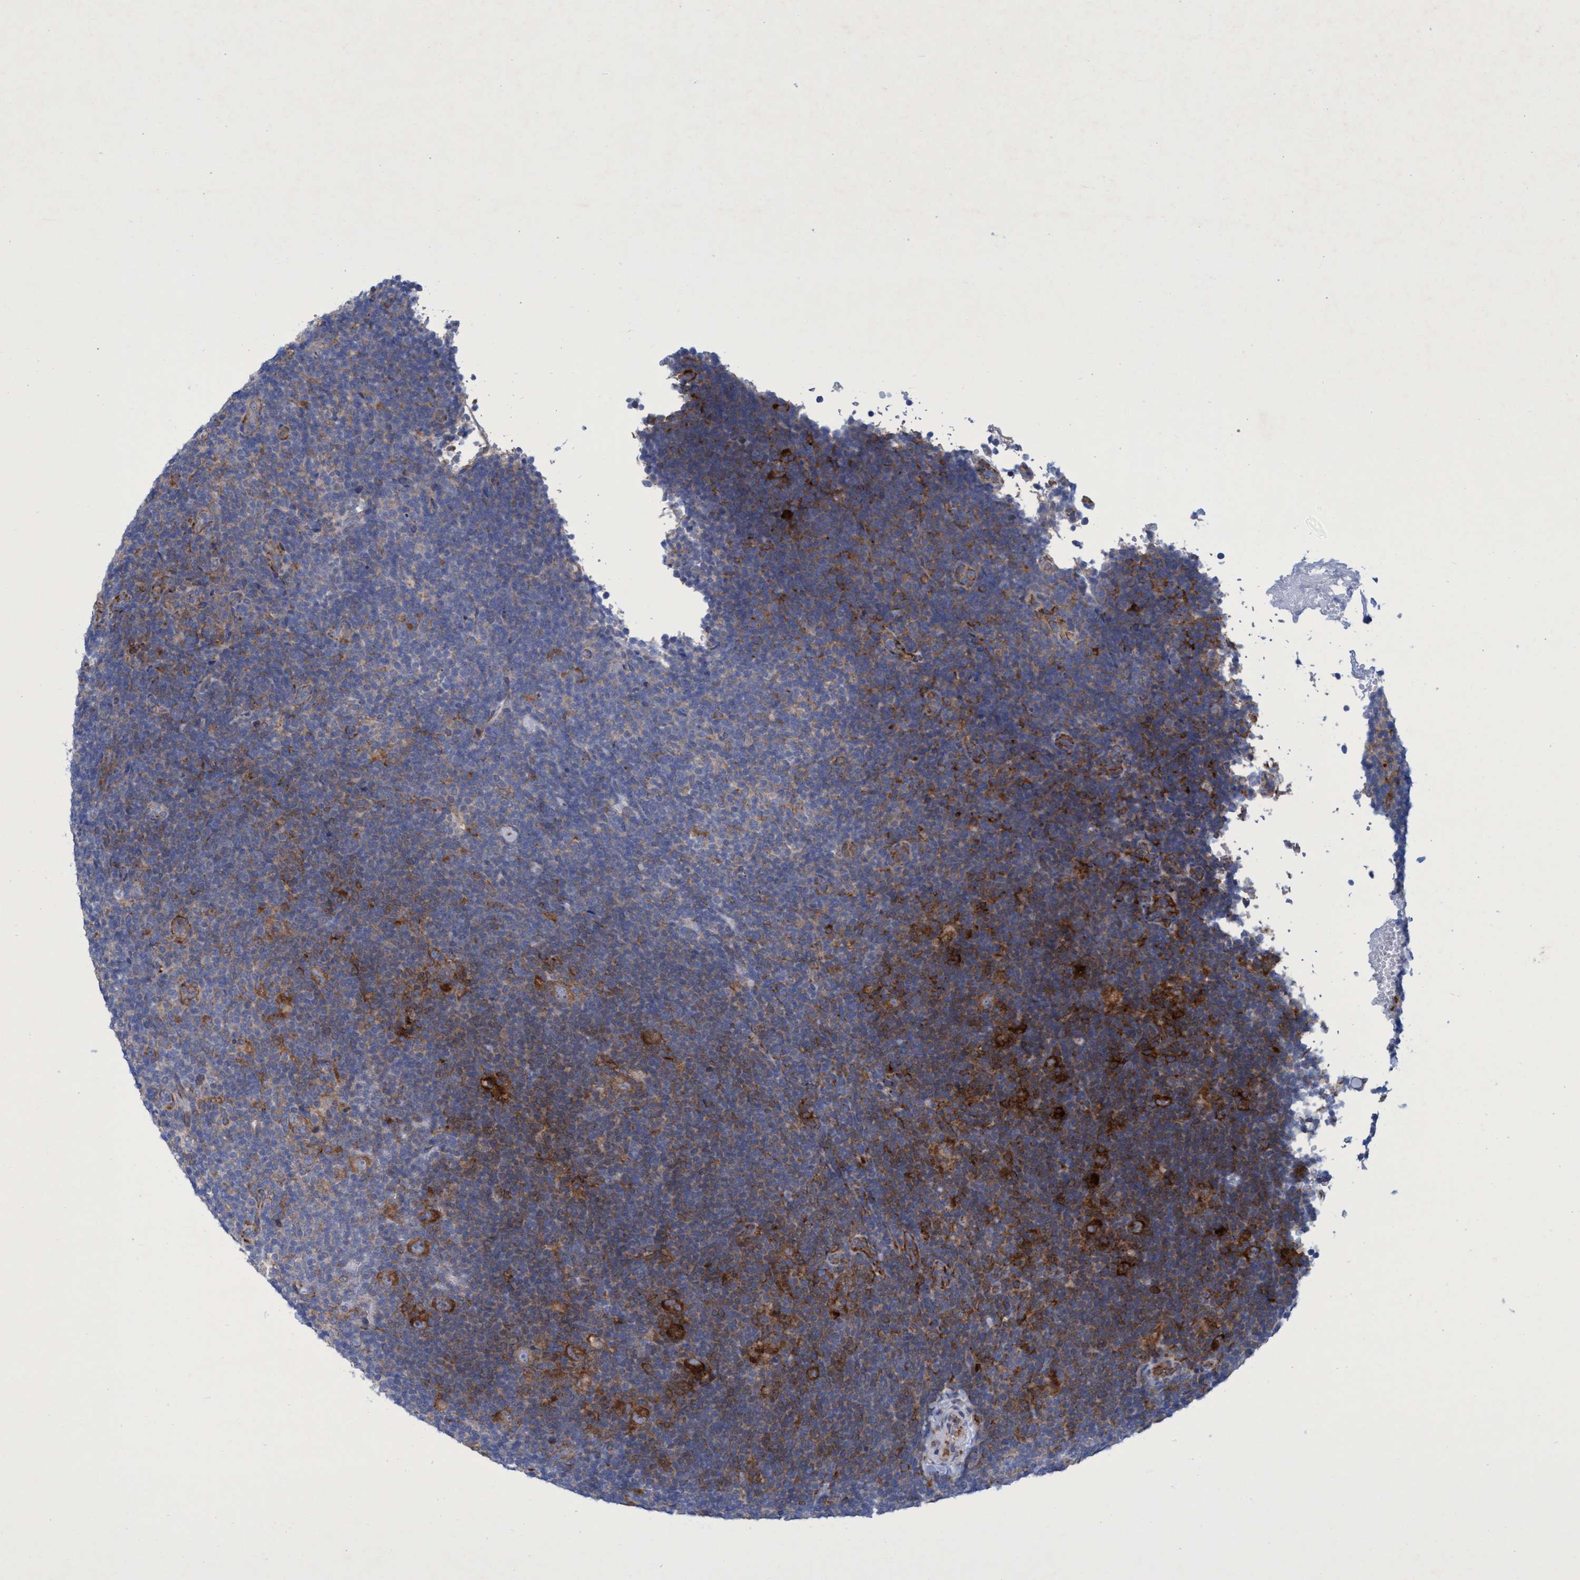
{"staining": {"intensity": "strong", "quantity": ">75%", "location": "cytoplasmic/membranous"}, "tissue": "lymphoma", "cell_type": "Tumor cells", "image_type": "cancer", "snomed": [{"axis": "morphology", "description": "Hodgkin's disease, NOS"}, {"axis": "topography", "description": "Lymph node"}], "caption": "Protein staining of Hodgkin's disease tissue exhibits strong cytoplasmic/membranous positivity in approximately >75% of tumor cells.", "gene": "R3HCC1", "patient": {"sex": "female", "age": 57}}